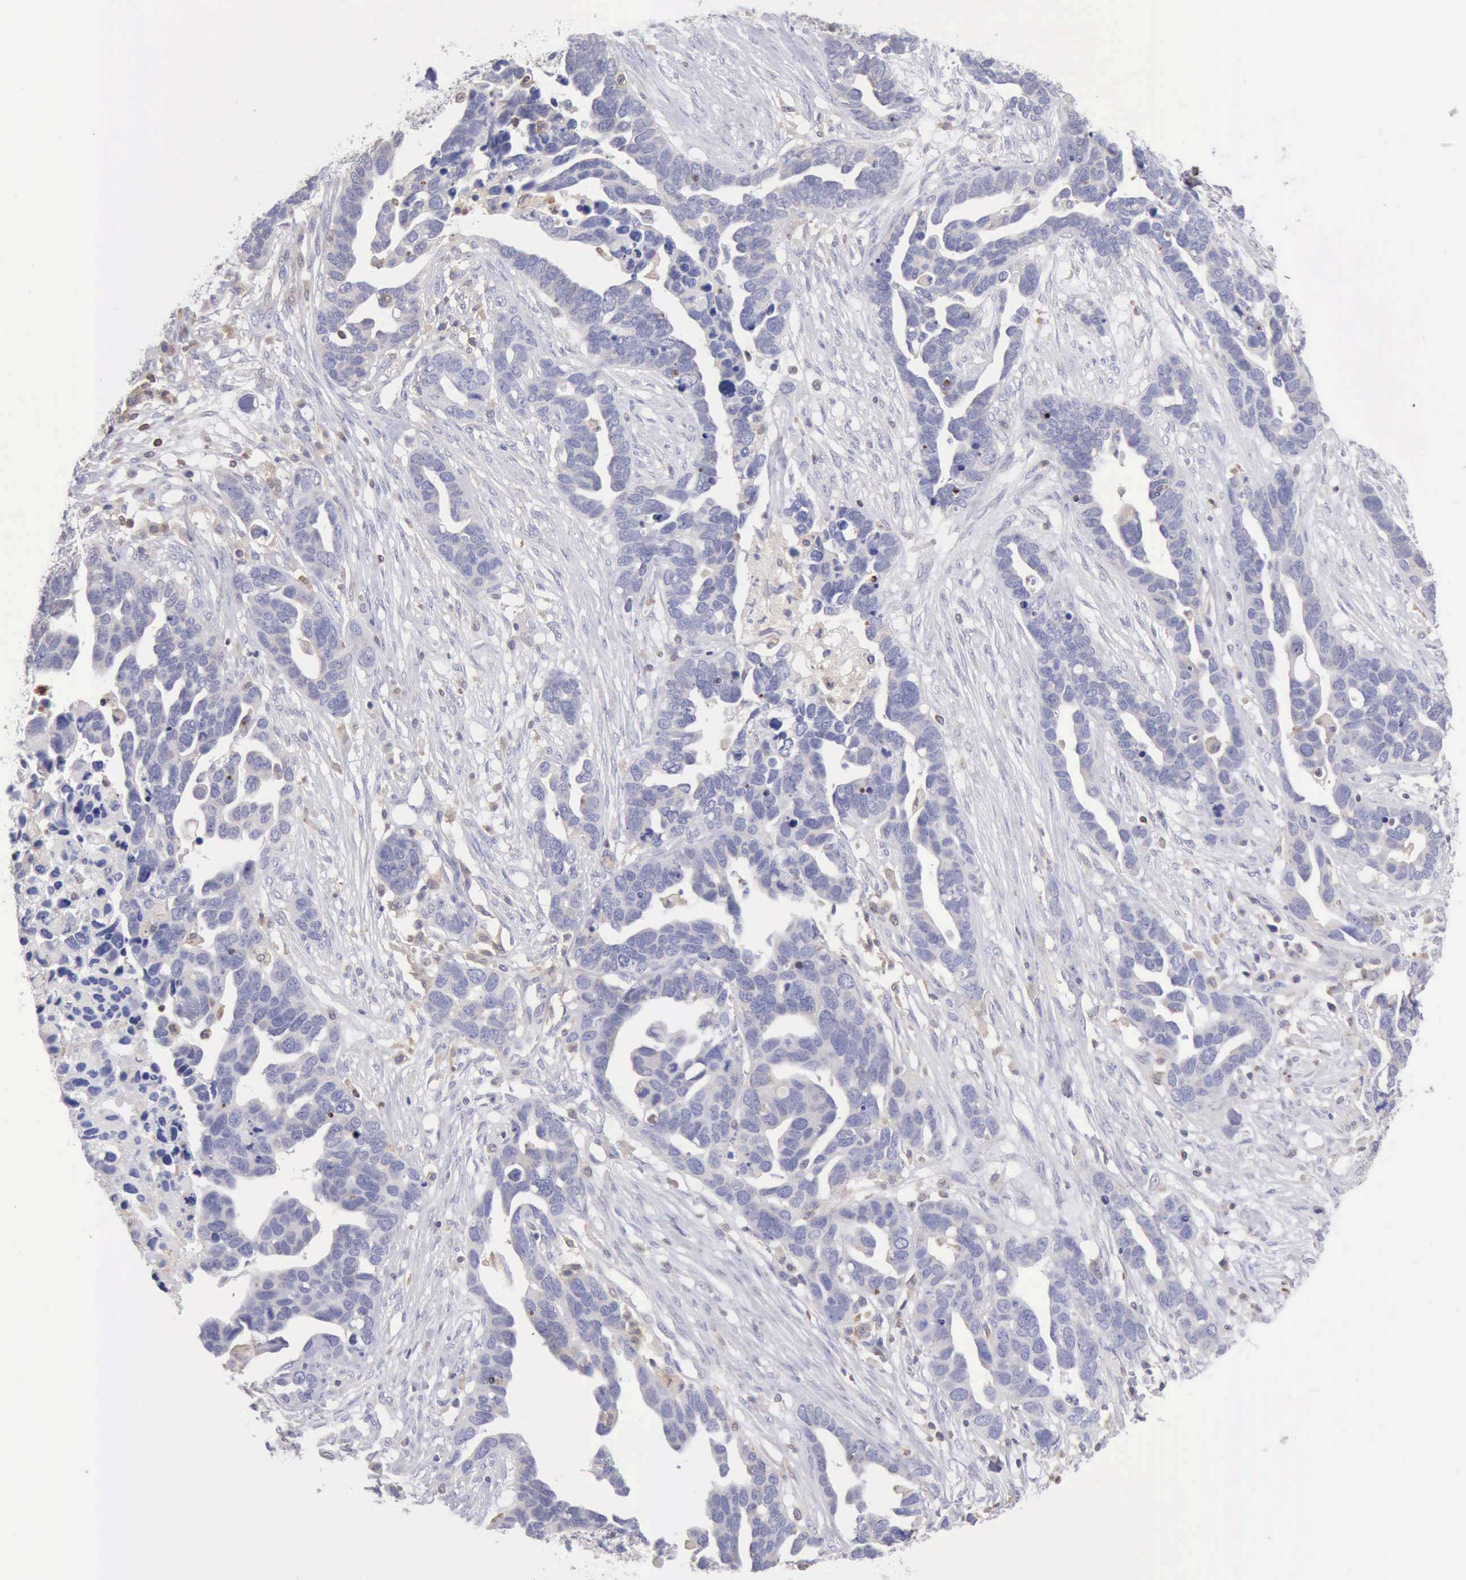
{"staining": {"intensity": "negative", "quantity": "none", "location": "none"}, "tissue": "ovarian cancer", "cell_type": "Tumor cells", "image_type": "cancer", "snomed": [{"axis": "morphology", "description": "Cystadenocarcinoma, serous, NOS"}, {"axis": "topography", "description": "Ovary"}], "caption": "Micrograph shows no protein expression in tumor cells of ovarian cancer tissue.", "gene": "SASH3", "patient": {"sex": "female", "age": 54}}